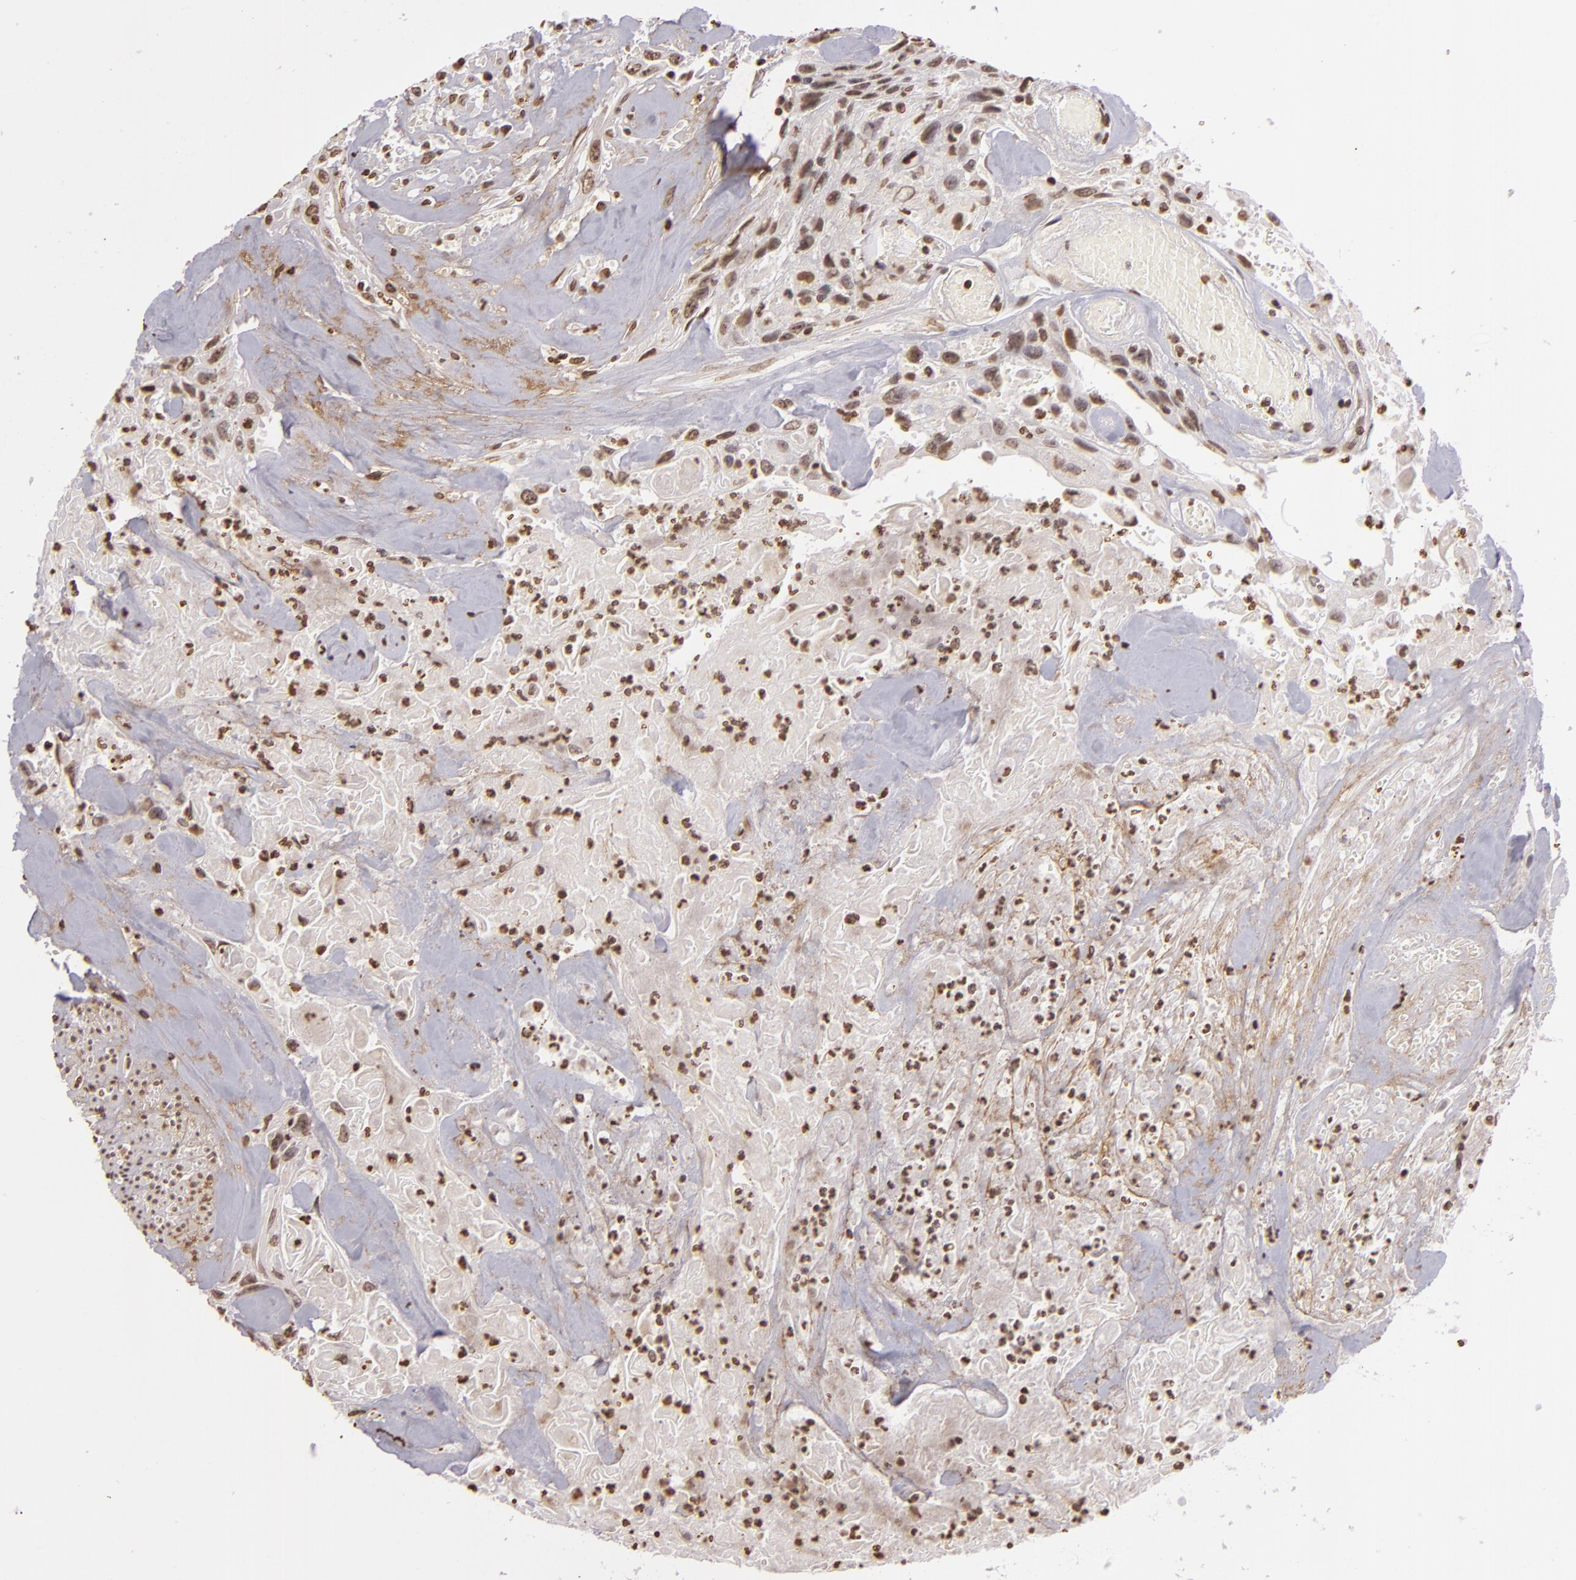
{"staining": {"intensity": "weak", "quantity": "25%-75%", "location": "nuclear"}, "tissue": "urothelial cancer", "cell_type": "Tumor cells", "image_type": "cancer", "snomed": [{"axis": "morphology", "description": "Urothelial carcinoma, High grade"}, {"axis": "topography", "description": "Urinary bladder"}], "caption": "Urothelial carcinoma (high-grade) stained with a protein marker demonstrates weak staining in tumor cells.", "gene": "THRB", "patient": {"sex": "female", "age": 84}}